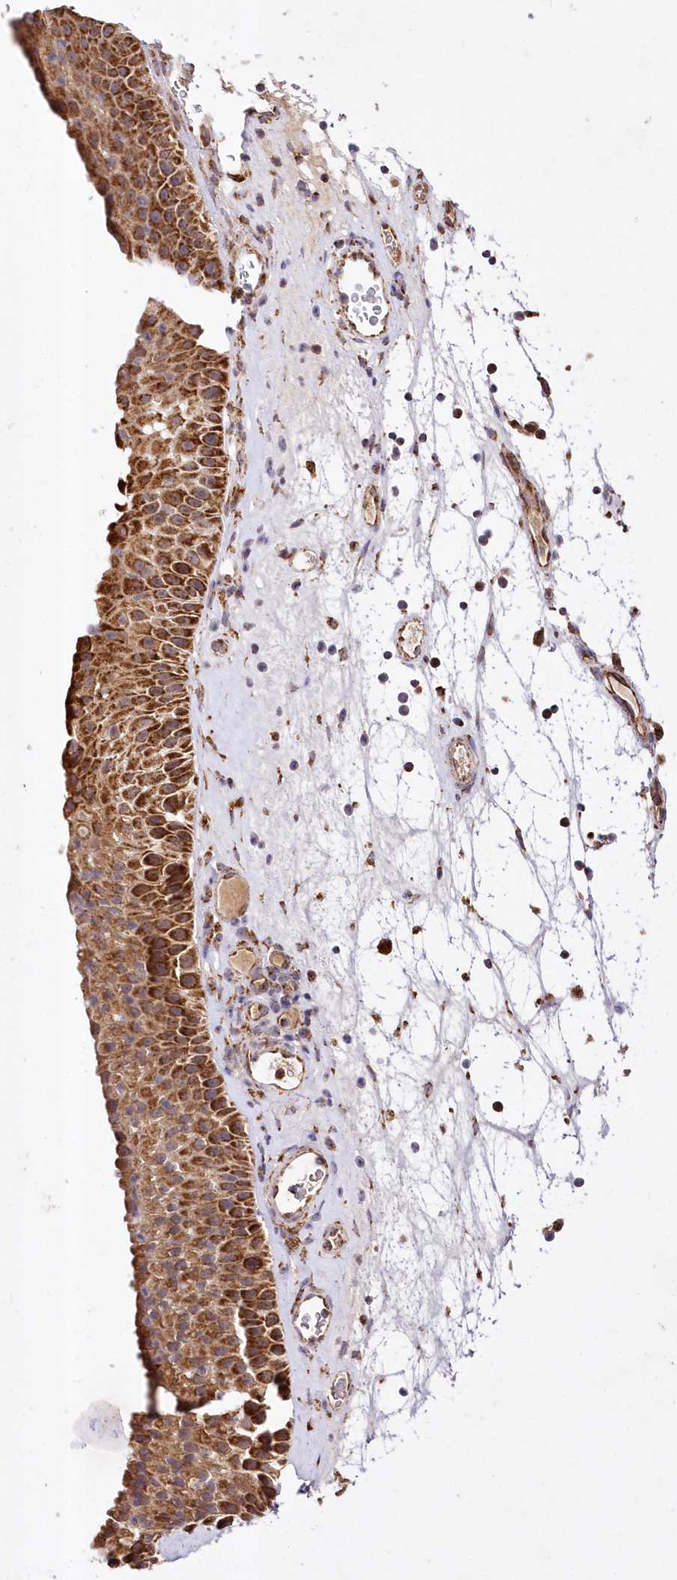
{"staining": {"intensity": "strong", "quantity": ">75%", "location": "cytoplasmic/membranous"}, "tissue": "nasopharynx", "cell_type": "Respiratory epithelial cells", "image_type": "normal", "snomed": [{"axis": "morphology", "description": "Normal tissue, NOS"}, {"axis": "topography", "description": "Nasopharynx"}], "caption": "The micrograph displays immunohistochemical staining of unremarkable nasopharynx. There is strong cytoplasmic/membranous expression is identified in about >75% of respiratory epithelial cells.", "gene": "ASNSD1", "patient": {"sex": "male", "age": 64}}